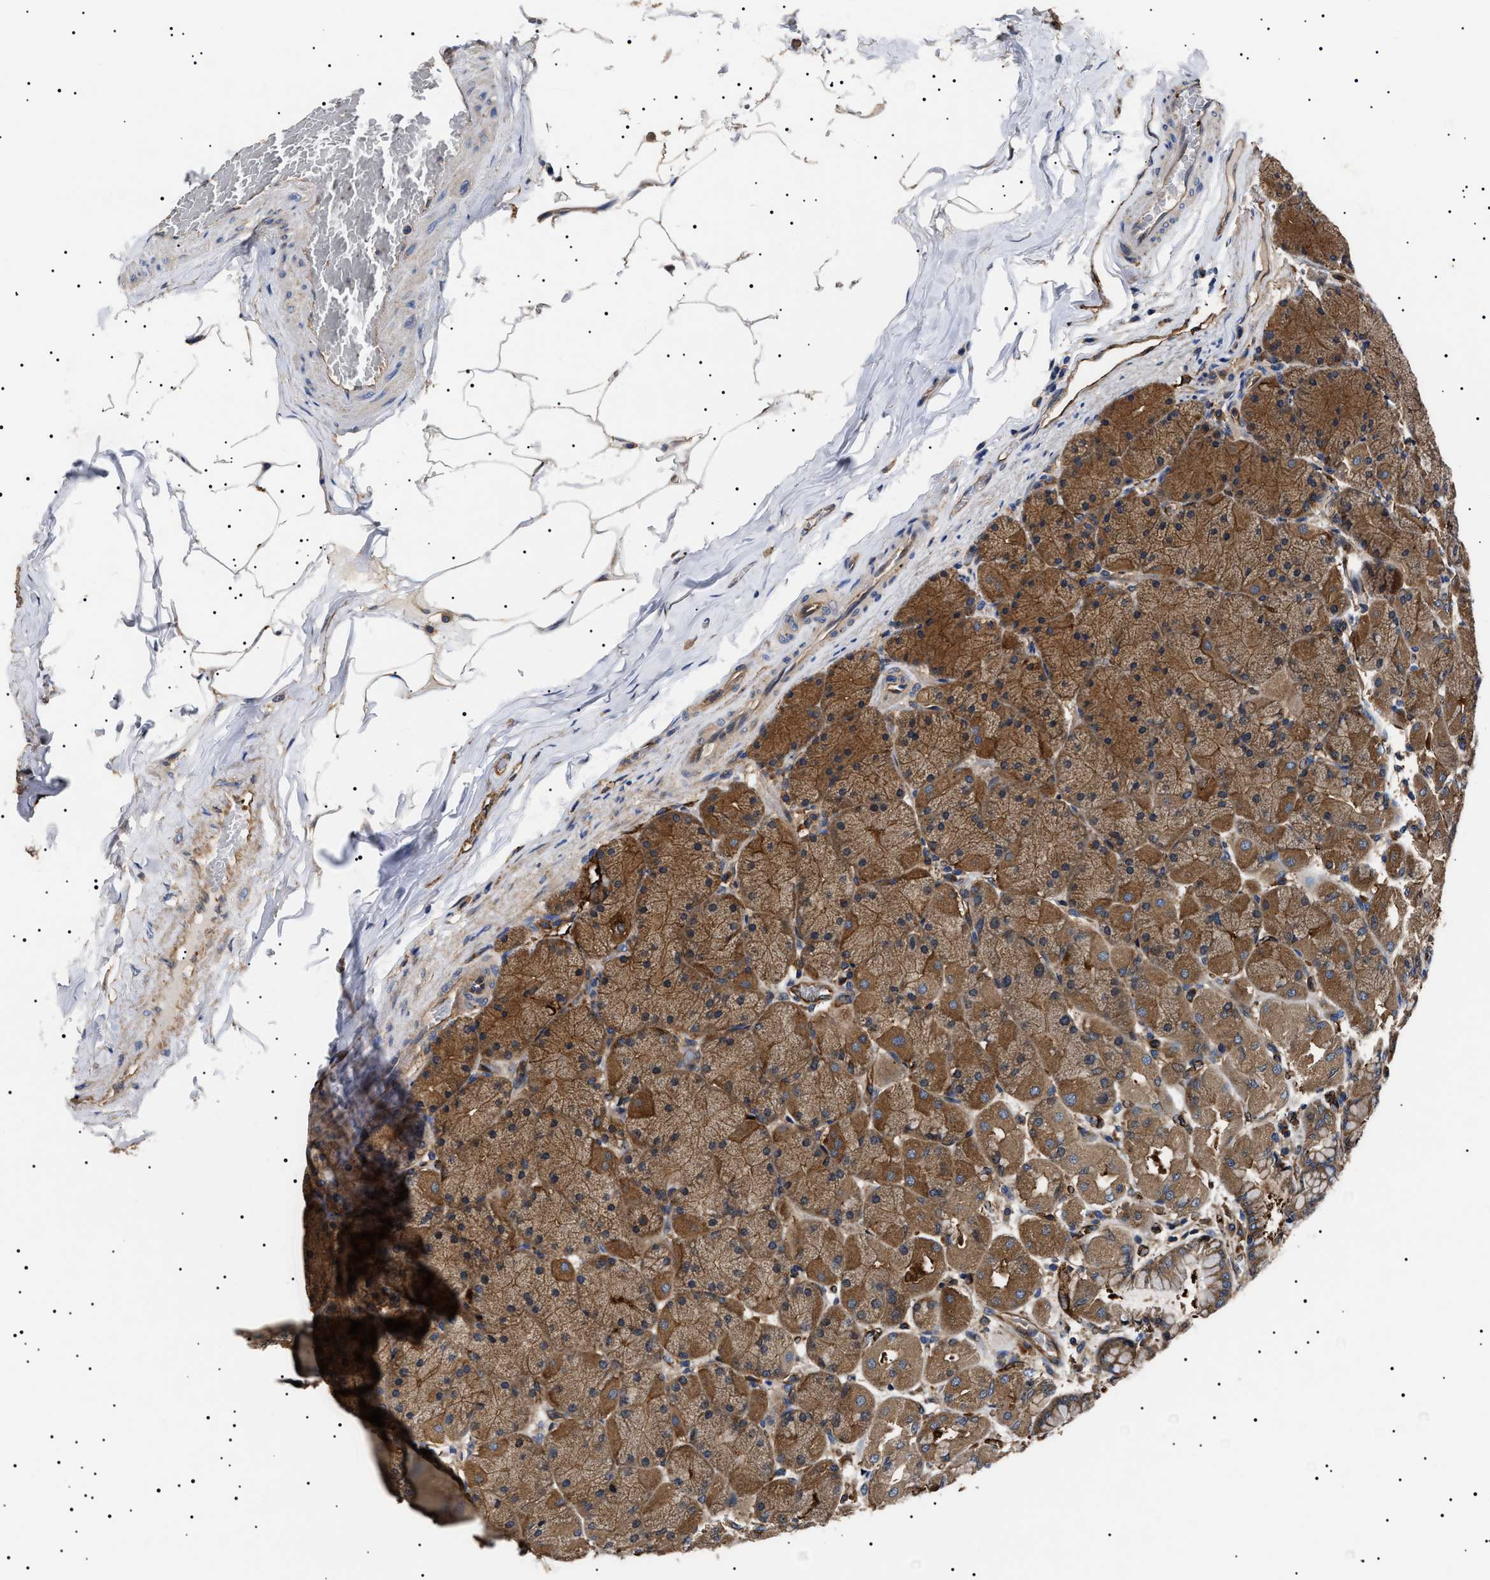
{"staining": {"intensity": "moderate", "quantity": ">75%", "location": "cytoplasmic/membranous"}, "tissue": "stomach", "cell_type": "Glandular cells", "image_type": "normal", "snomed": [{"axis": "morphology", "description": "Normal tissue, NOS"}, {"axis": "topography", "description": "Stomach, upper"}], "caption": "DAB immunohistochemical staining of normal stomach demonstrates moderate cytoplasmic/membranous protein positivity in about >75% of glandular cells. (DAB IHC with brightfield microscopy, high magnification).", "gene": "TPP2", "patient": {"sex": "female", "age": 56}}